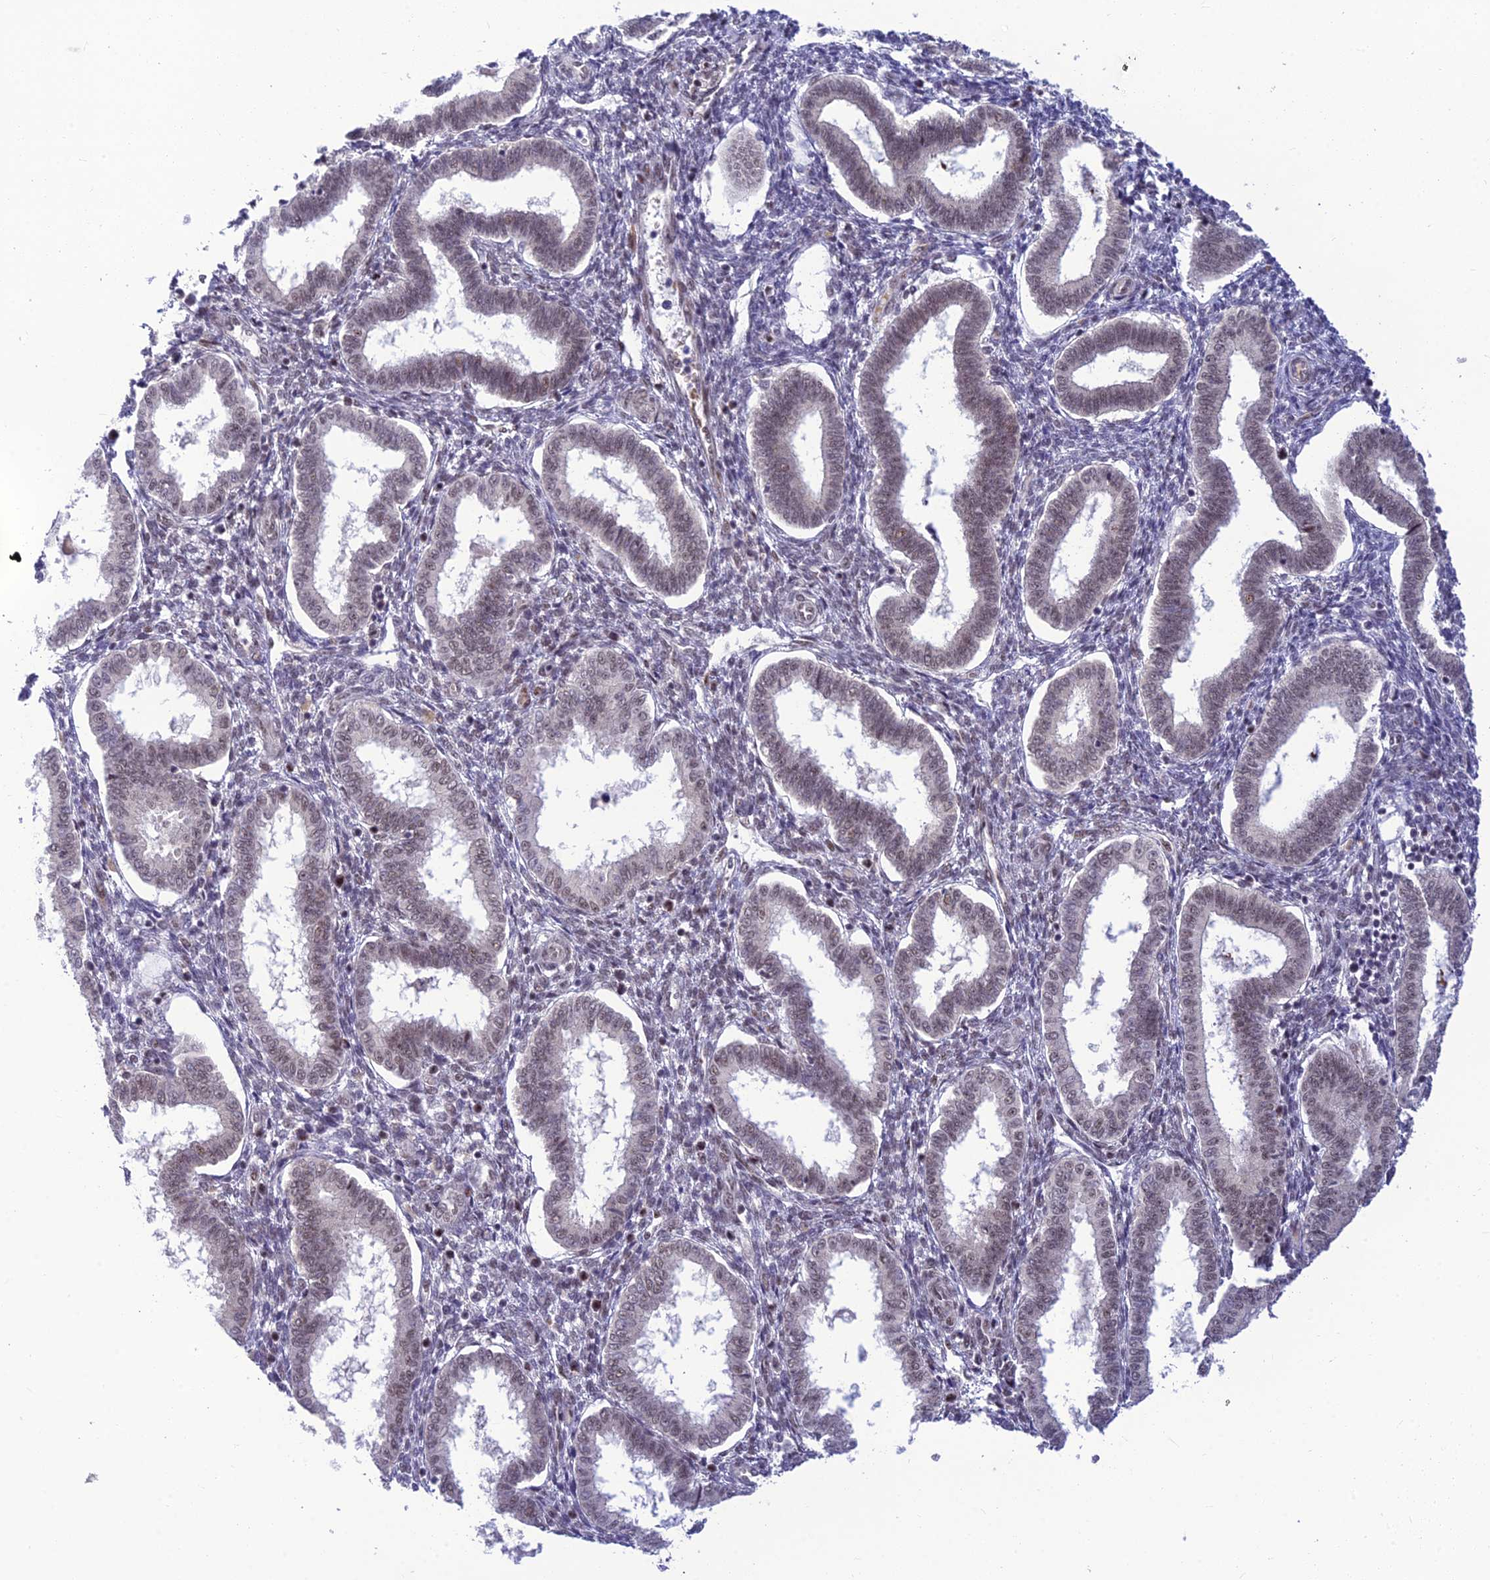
{"staining": {"intensity": "weak", "quantity": "25%-75%", "location": "cytoplasmic/membranous,nuclear"}, "tissue": "endometrium", "cell_type": "Cells in endometrial stroma", "image_type": "normal", "snomed": [{"axis": "morphology", "description": "Normal tissue, NOS"}, {"axis": "topography", "description": "Endometrium"}], "caption": "IHC of unremarkable endometrium displays low levels of weak cytoplasmic/membranous,nuclear expression in approximately 25%-75% of cells in endometrial stroma.", "gene": "ASPDH", "patient": {"sex": "female", "age": 24}}